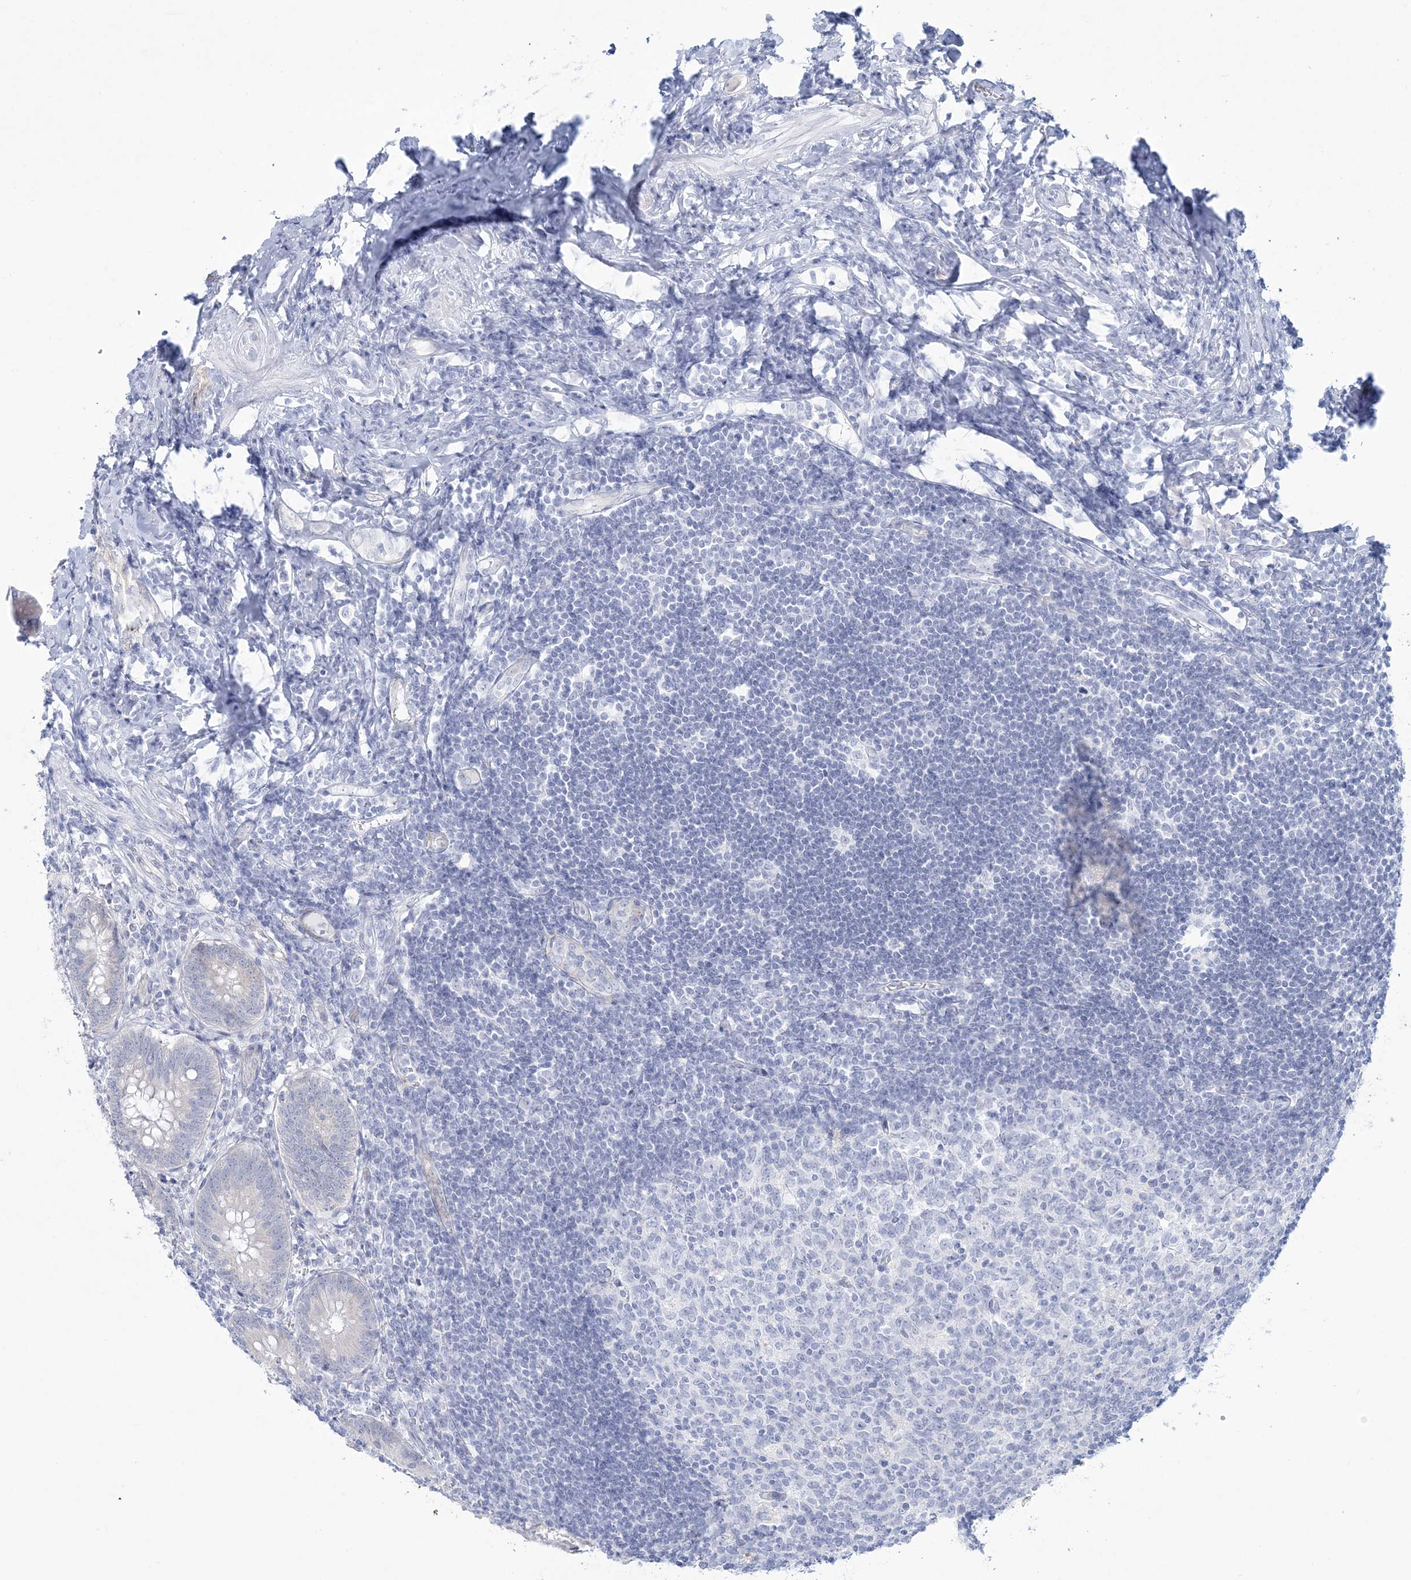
{"staining": {"intensity": "negative", "quantity": "none", "location": "none"}, "tissue": "appendix", "cell_type": "Glandular cells", "image_type": "normal", "snomed": [{"axis": "morphology", "description": "Normal tissue, NOS"}, {"axis": "topography", "description": "Appendix"}], "caption": "Immunohistochemistry (IHC) image of benign appendix: human appendix stained with DAB (3,3'-diaminobenzidine) demonstrates no significant protein expression in glandular cells. (DAB immunohistochemistry (IHC) with hematoxylin counter stain).", "gene": "ENSG00000288637", "patient": {"sex": "female", "age": 54}}